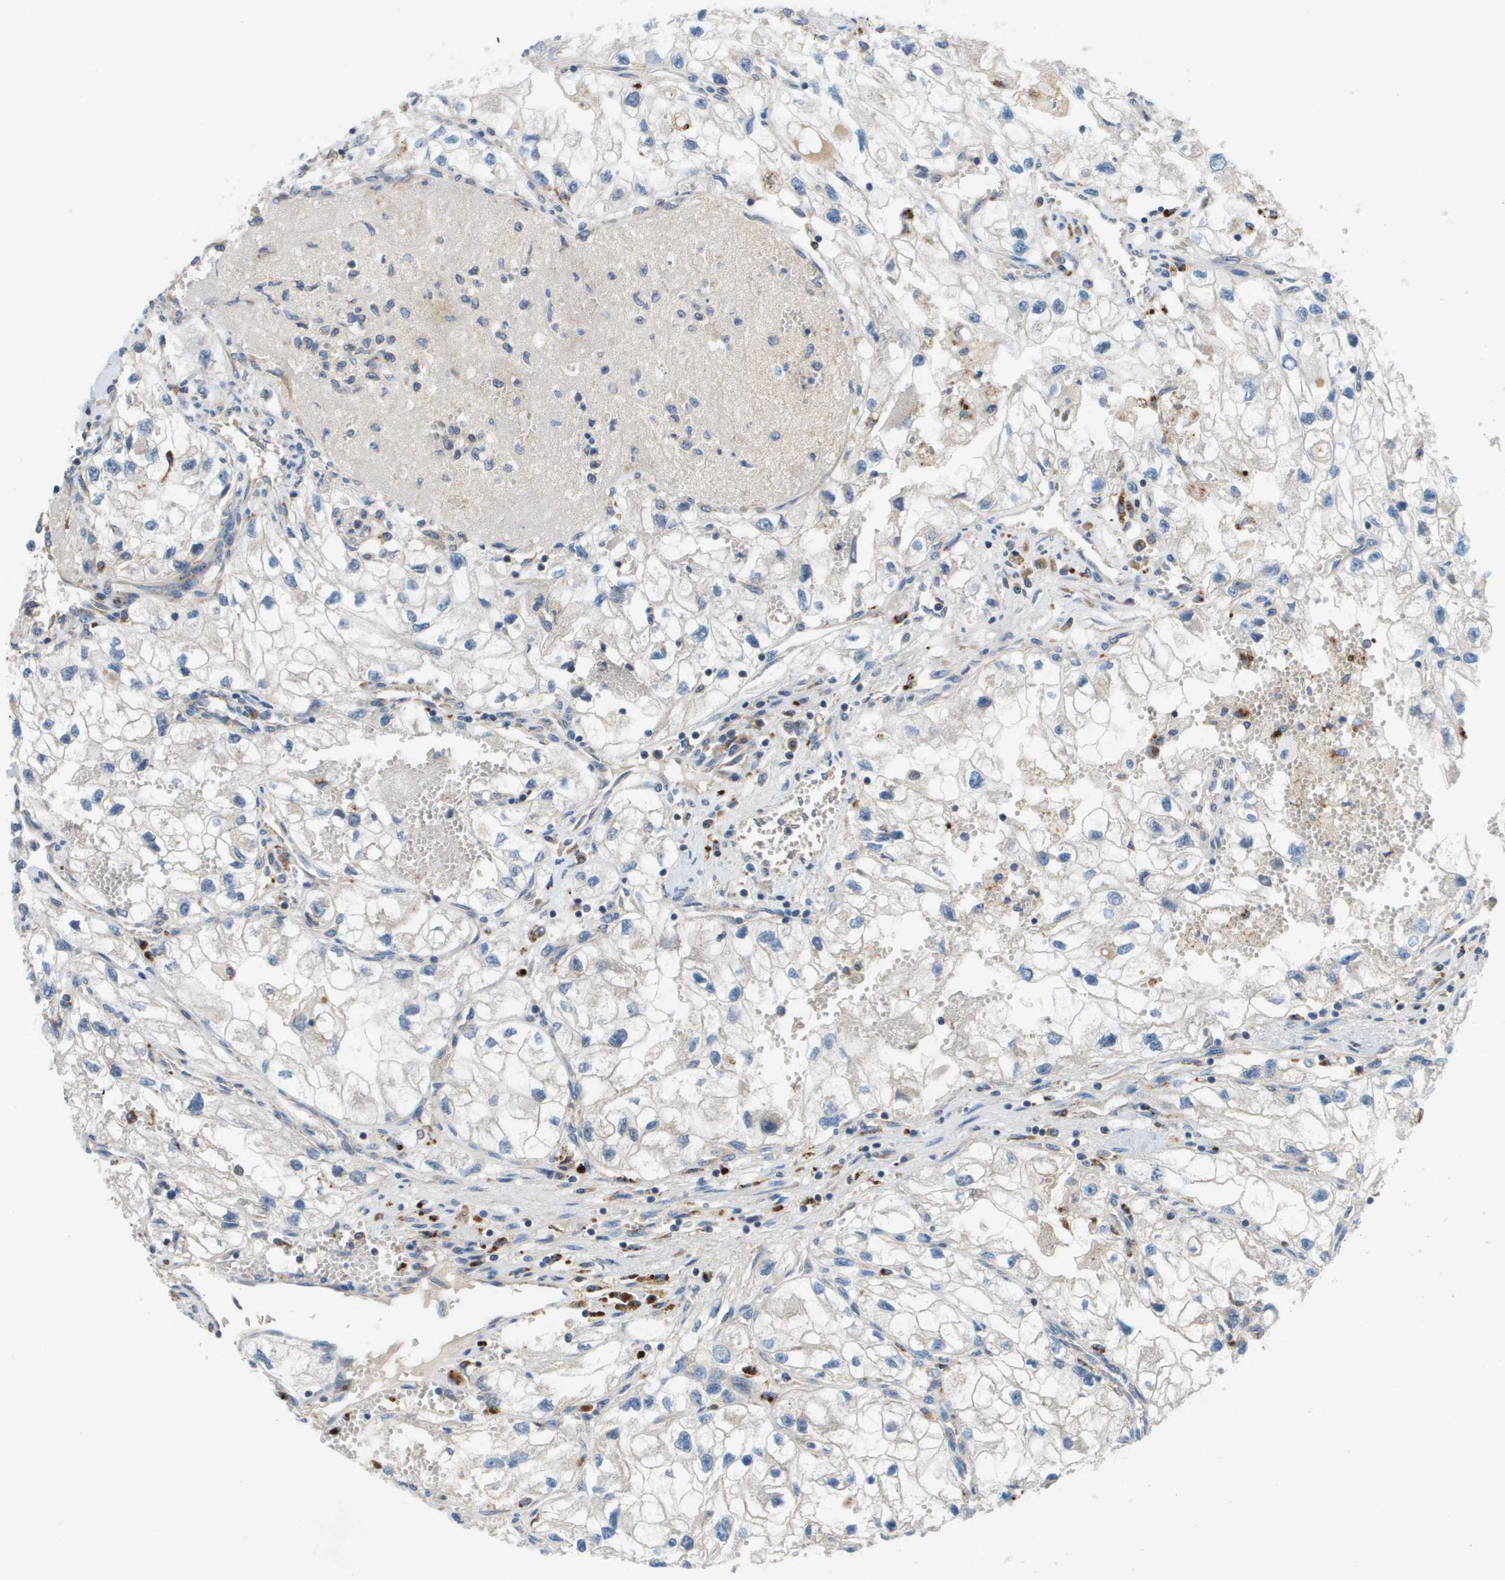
{"staining": {"intensity": "negative", "quantity": "none", "location": "none"}, "tissue": "renal cancer", "cell_type": "Tumor cells", "image_type": "cancer", "snomed": [{"axis": "morphology", "description": "Adenocarcinoma, NOS"}, {"axis": "topography", "description": "Kidney"}], "caption": "Tumor cells are negative for brown protein staining in renal cancer.", "gene": "SLC25A20", "patient": {"sex": "female", "age": 70}}